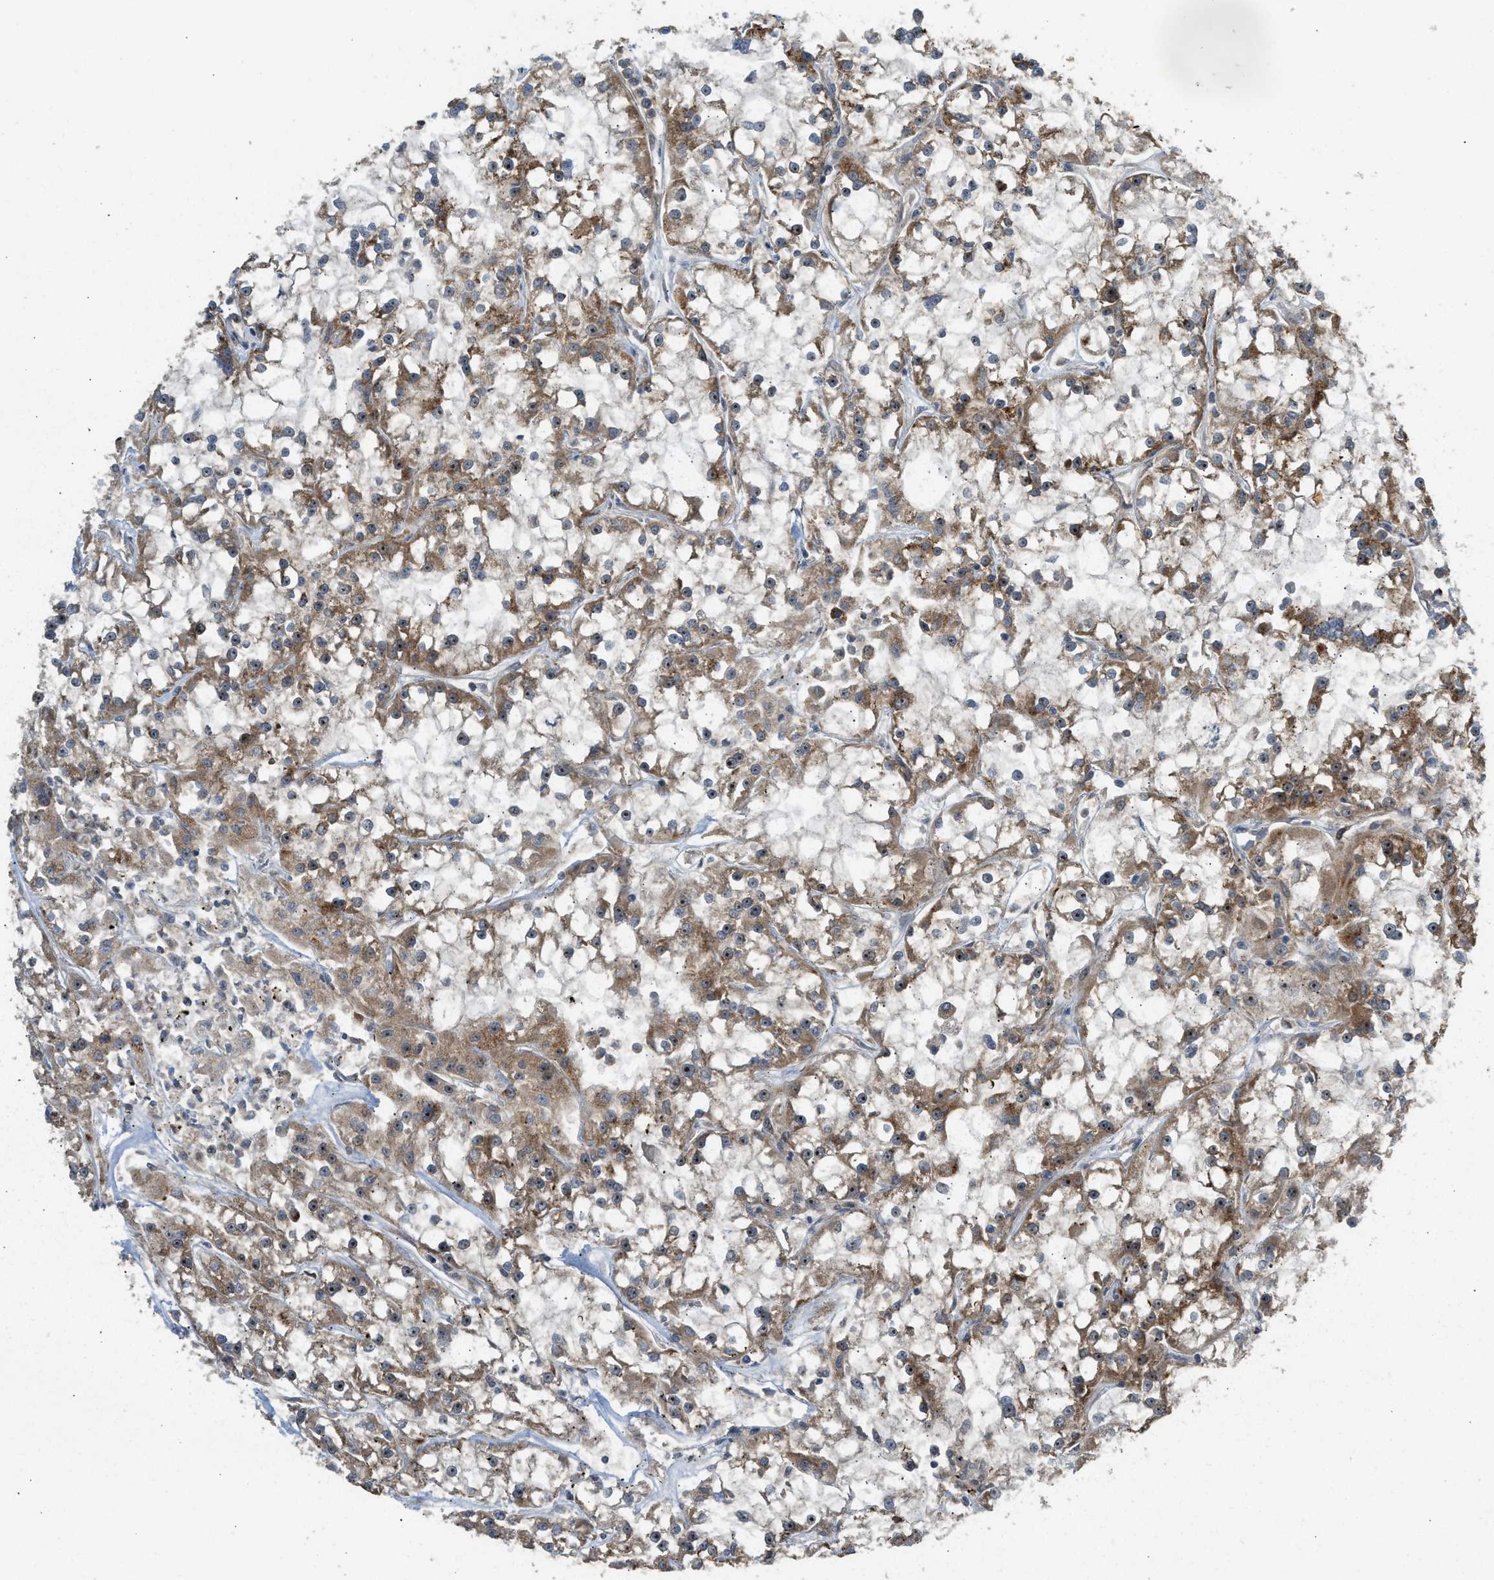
{"staining": {"intensity": "moderate", "quantity": ">75%", "location": "cytoplasmic/membranous,nuclear"}, "tissue": "renal cancer", "cell_type": "Tumor cells", "image_type": "cancer", "snomed": [{"axis": "morphology", "description": "Adenocarcinoma, NOS"}, {"axis": "topography", "description": "Kidney"}], "caption": "IHC (DAB) staining of human renal cancer displays moderate cytoplasmic/membranous and nuclear protein expression in about >75% of tumor cells.", "gene": "GET1", "patient": {"sex": "female", "age": 52}}